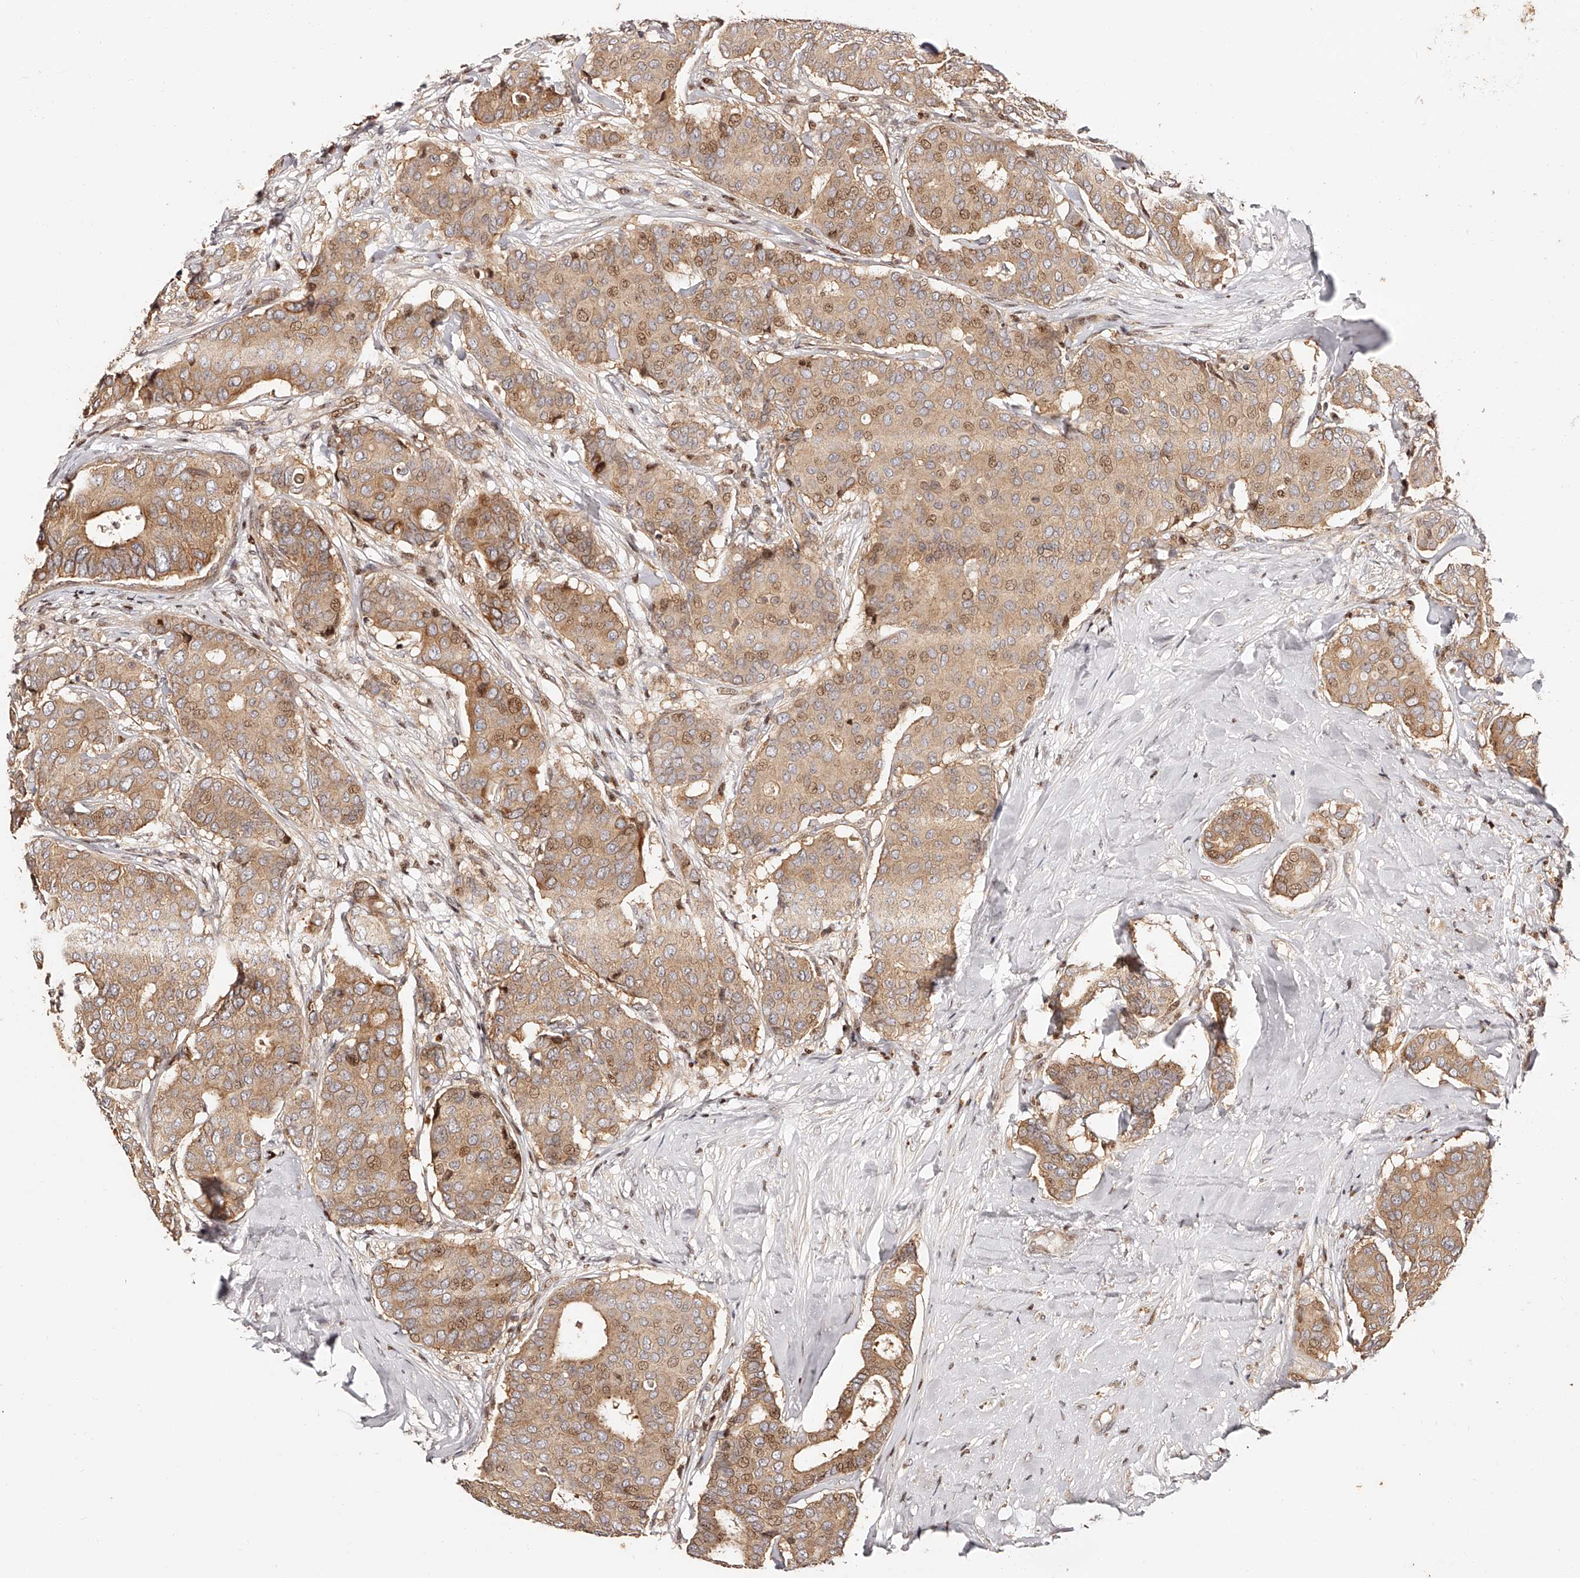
{"staining": {"intensity": "moderate", "quantity": ">75%", "location": "cytoplasmic/membranous,nuclear"}, "tissue": "breast cancer", "cell_type": "Tumor cells", "image_type": "cancer", "snomed": [{"axis": "morphology", "description": "Duct carcinoma"}, {"axis": "topography", "description": "Breast"}], "caption": "Human breast cancer stained for a protein (brown) demonstrates moderate cytoplasmic/membranous and nuclear positive expression in about >75% of tumor cells.", "gene": "PFDN2", "patient": {"sex": "female", "age": 75}}